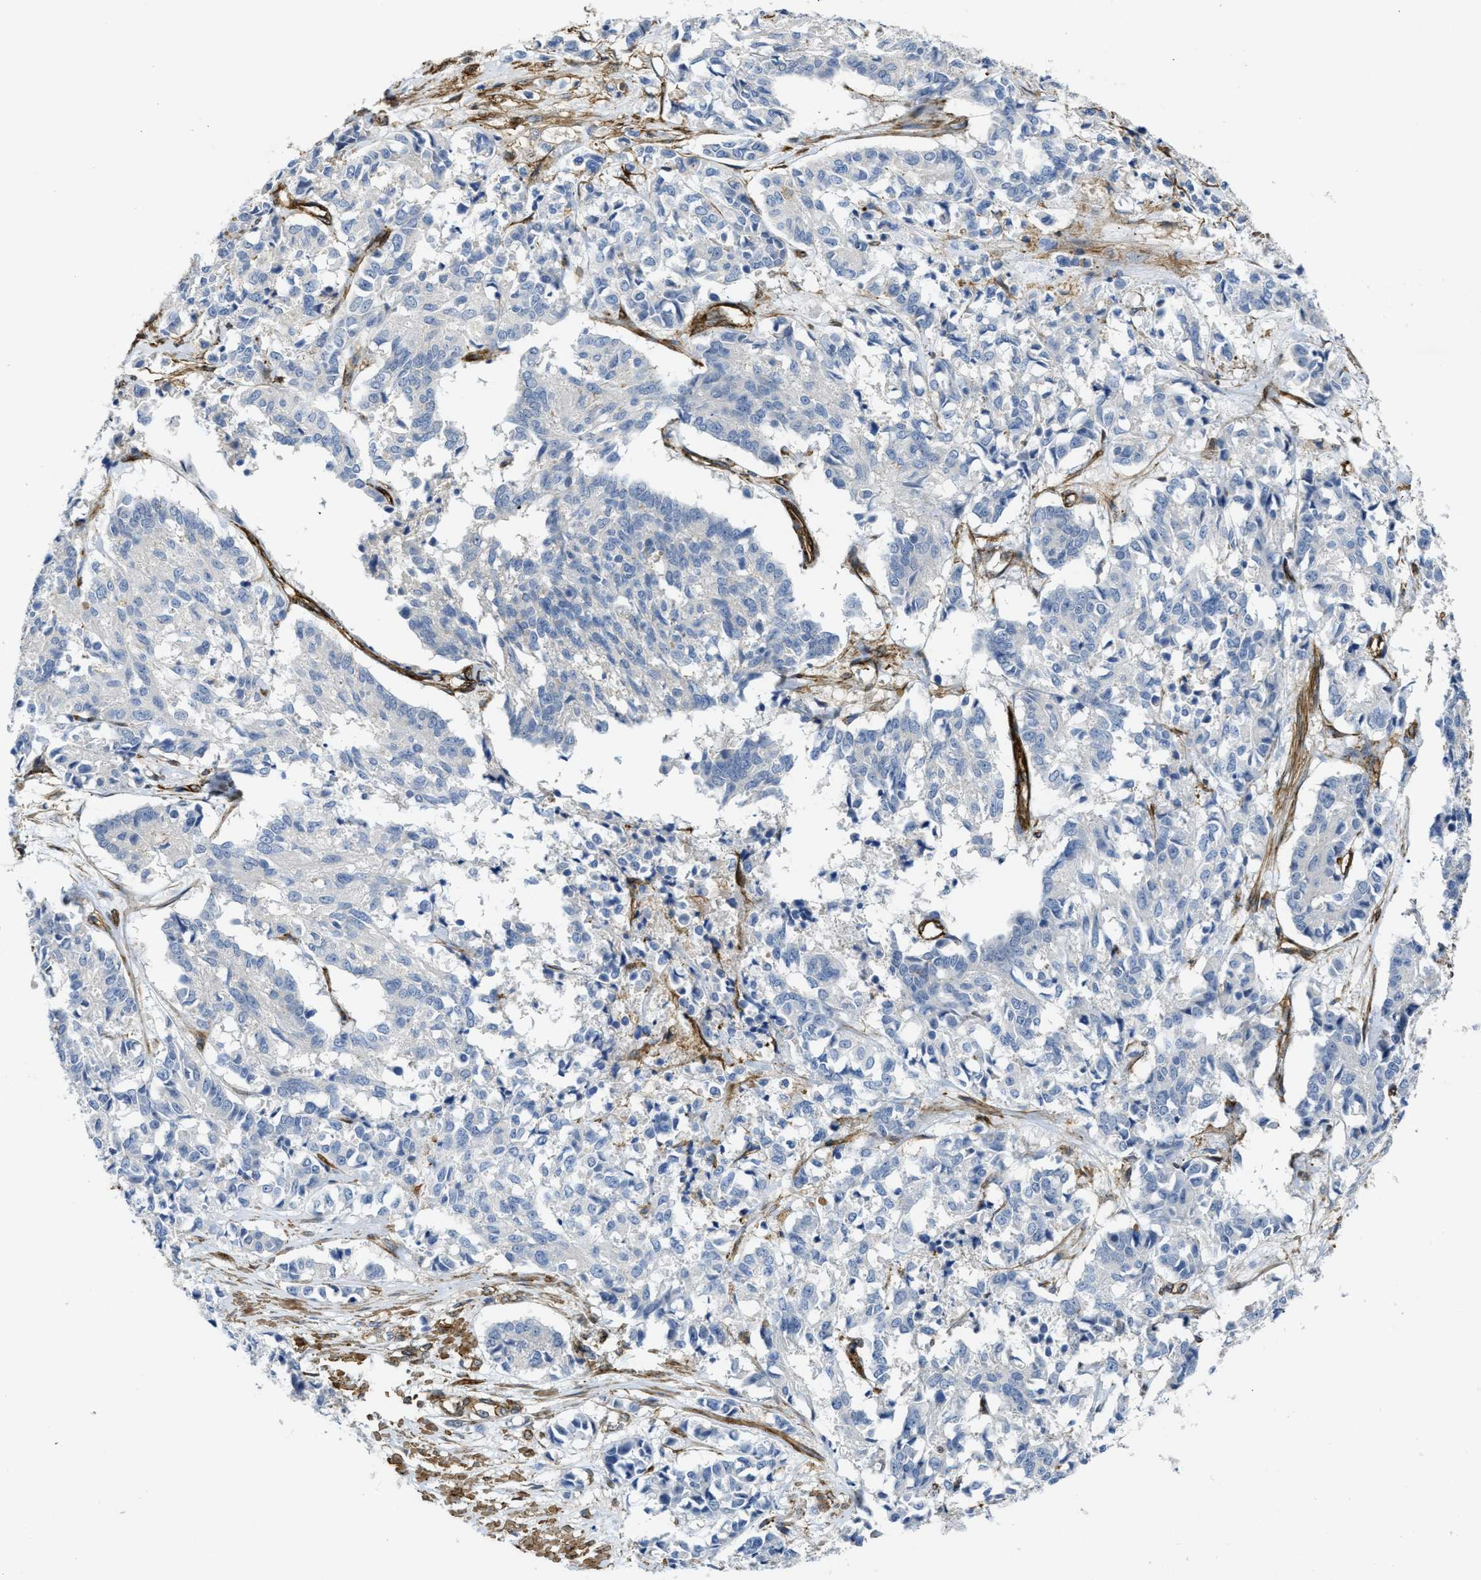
{"staining": {"intensity": "negative", "quantity": "none", "location": "none"}, "tissue": "cervical cancer", "cell_type": "Tumor cells", "image_type": "cancer", "snomed": [{"axis": "morphology", "description": "Squamous cell carcinoma, NOS"}, {"axis": "topography", "description": "Cervix"}], "caption": "High magnification brightfield microscopy of squamous cell carcinoma (cervical) stained with DAB (3,3'-diaminobenzidine) (brown) and counterstained with hematoxylin (blue): tumor cells show no significant staining.", "gene": "NAB1", "patient": {"sex": "female", "age": 35}}